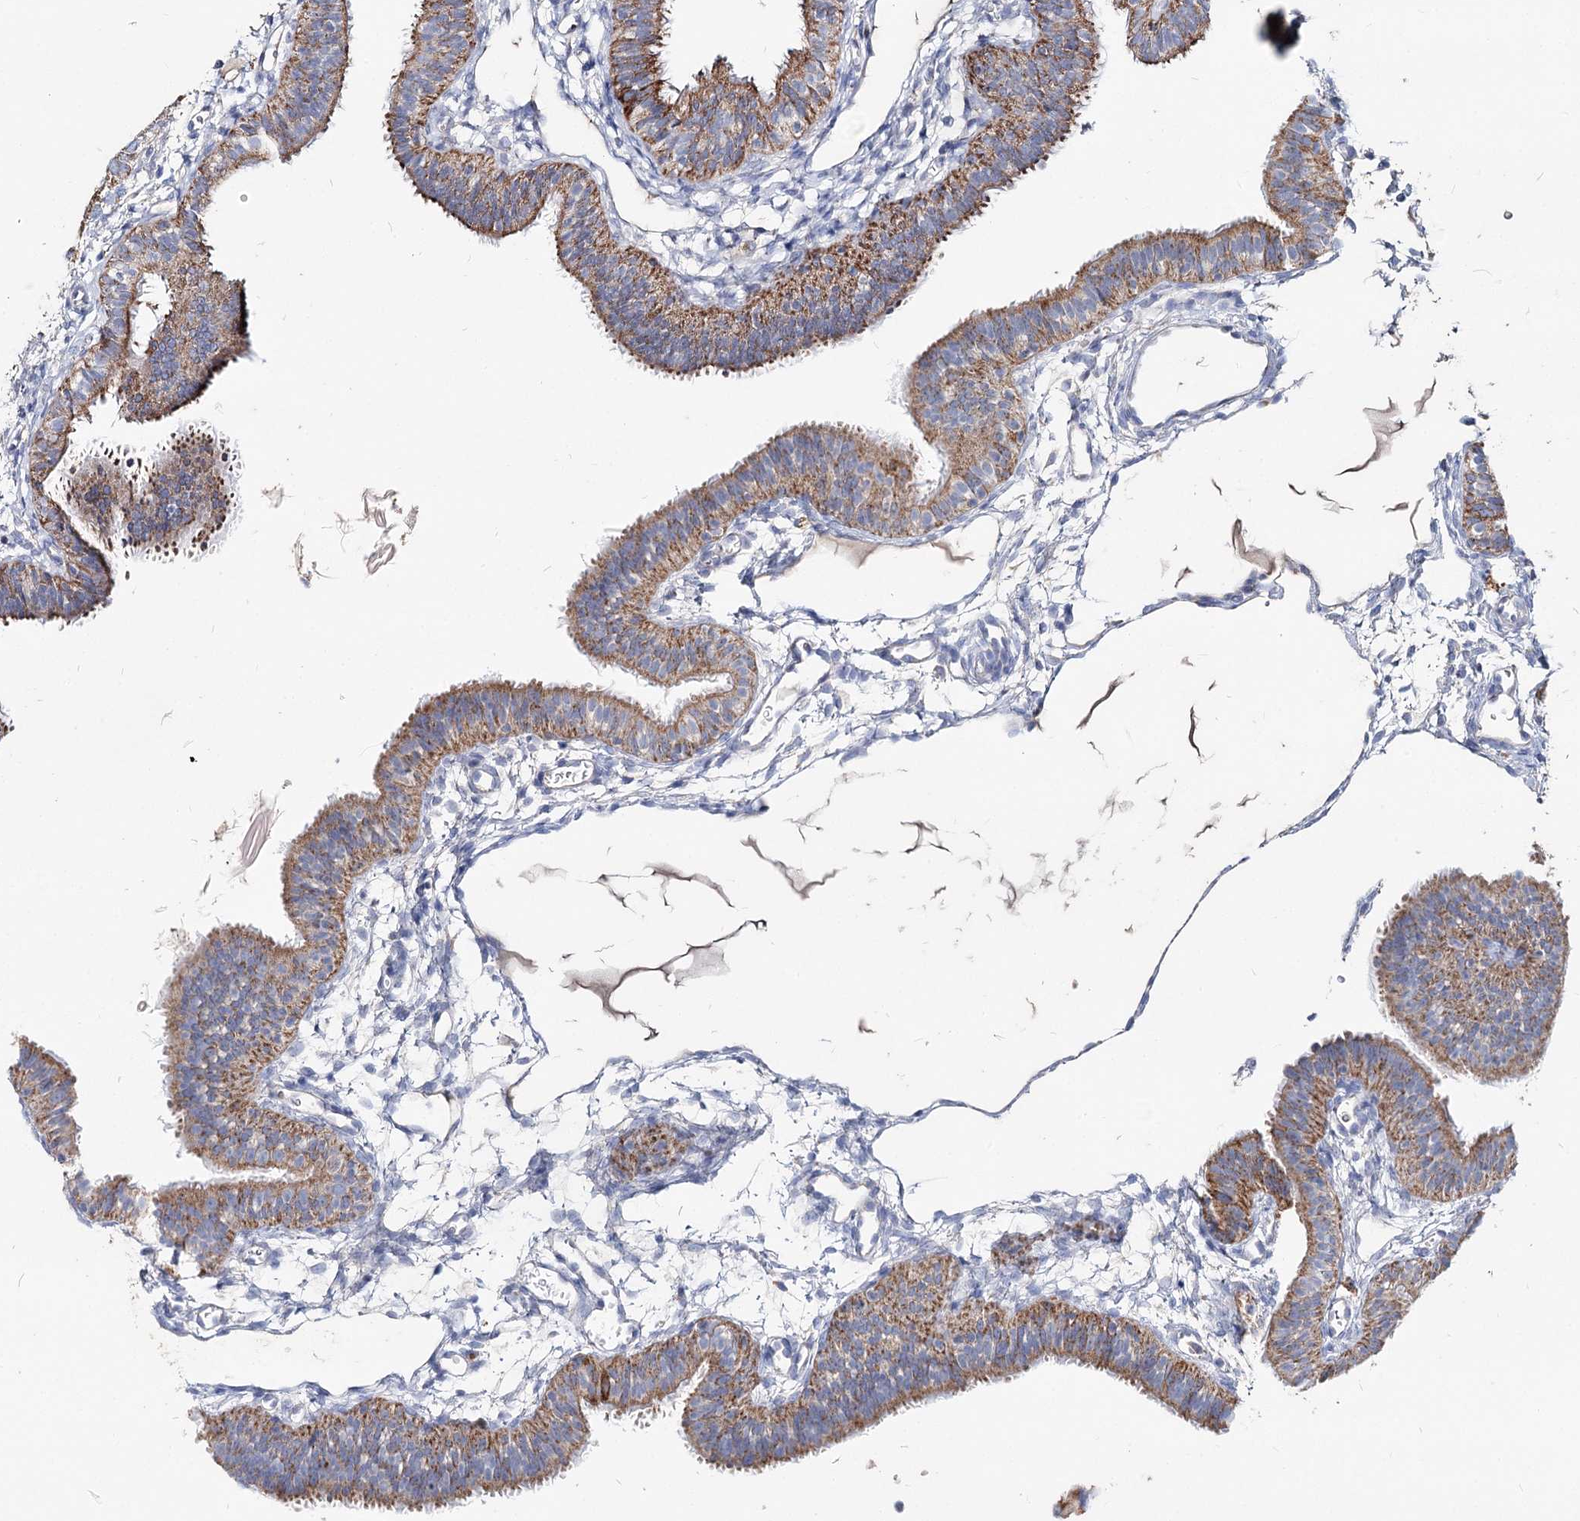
{"staining": {"intensity": "moderate", "quantity": ">75%", "location": "cytoplasmic/membranous"}, "tissue": "fallopian tube", "cell_type": "Glandular cells", "image_type": "normal", "snomed": [{"axis": "morphology", "description": "Normal tissue, NOS"}, {"axis": "topography", "description": "Fallopian tube"}], "caption": "This image shows benign fallopian tube stained with IHC to label a protein in brown. The cytoplasmic/membranous of glandular cells show moderate positivity for the protein. Nuclei are counter-stained blue.", "gene": "MCCC2", "patient": {"sex": "female", "age": 35}}